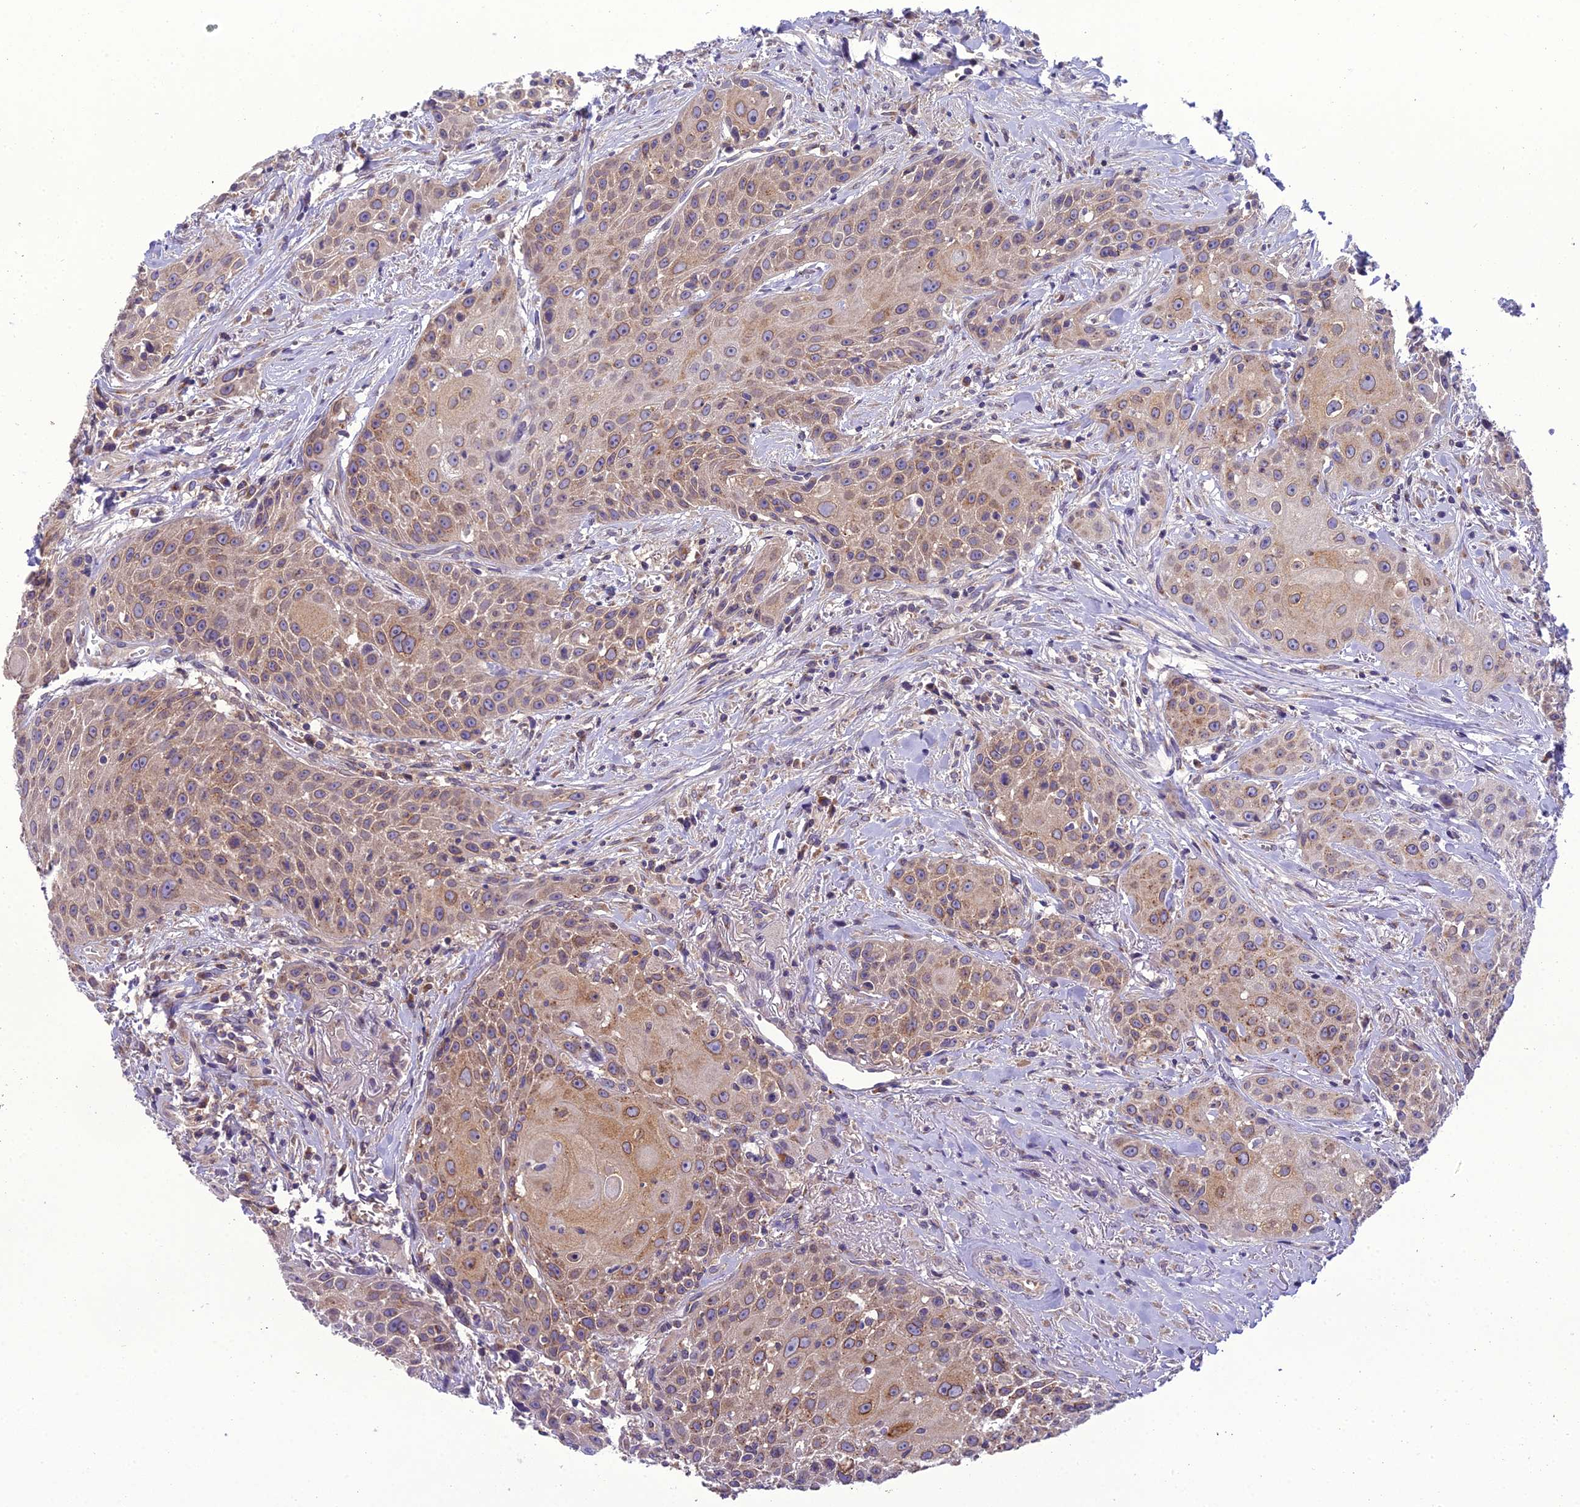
{"staining": {"intensity": "weak", "quantity": ">75%", "location": "cytoplasmic/membranous"}, "tissue": "head and neck cancer", "cell_type": "Tumor cells", "image_type": "cancer", "snomed": [{"axis": "morphology", "description": "Squamous cell carcinoma, NOS"}, {"axis": "topography", "description": "Oral tissue"}, {"axis": "topography", "description": "Head-Neck"}], "caption": "Immunohistochemical staining of human head and neck cancer (squamous cell carcinoma) exhibits low levels of weak cytoplasmic/membranous protein expression in approximately >75% of tumor cells.", "gene": "GOLPH3", "patient": {"sex": "female", "age": 82}}